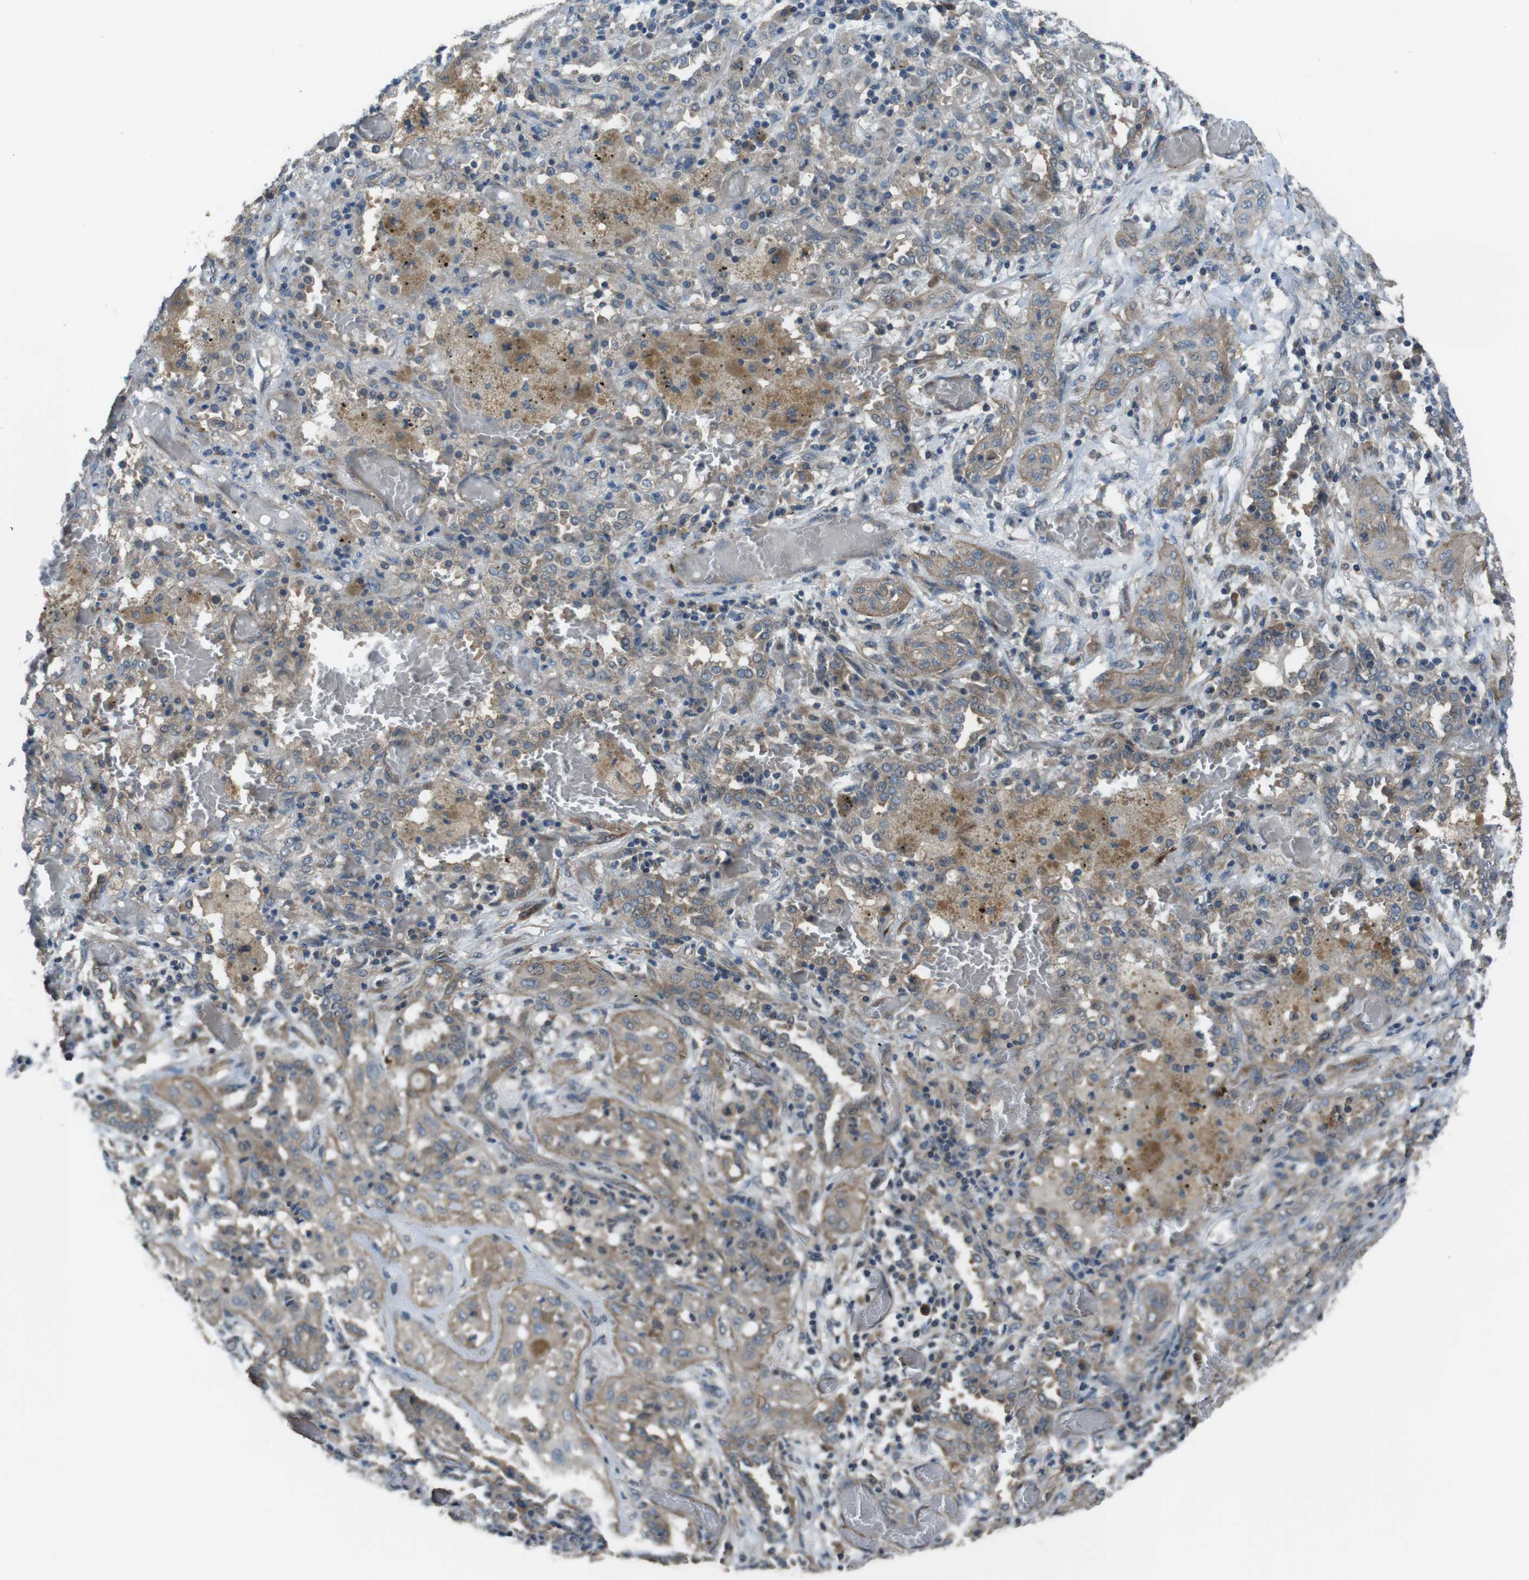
{"staining": {"intensity": "moderate", "quantity": "25%-75%", "location": "cytoplasmic/membranous"}, "tissue": "lung cancer", "cell_type": "Tumor cells", "image_type": "cancer", "snomed": [{"axis": "morphology", "description": "Squamous cell carcinoma, NOS"}, {"axis": "topography", "description": "Lung"}], "caption": "Lung squamous cell carcinoma was stained to show a protein in brown. There is medium levels of moderate cytoplasmic/membranous positivity in about 25%-75% of tumor cells.", "gene": "FUT2", "patient": {"sex": "female", "age": 47}}